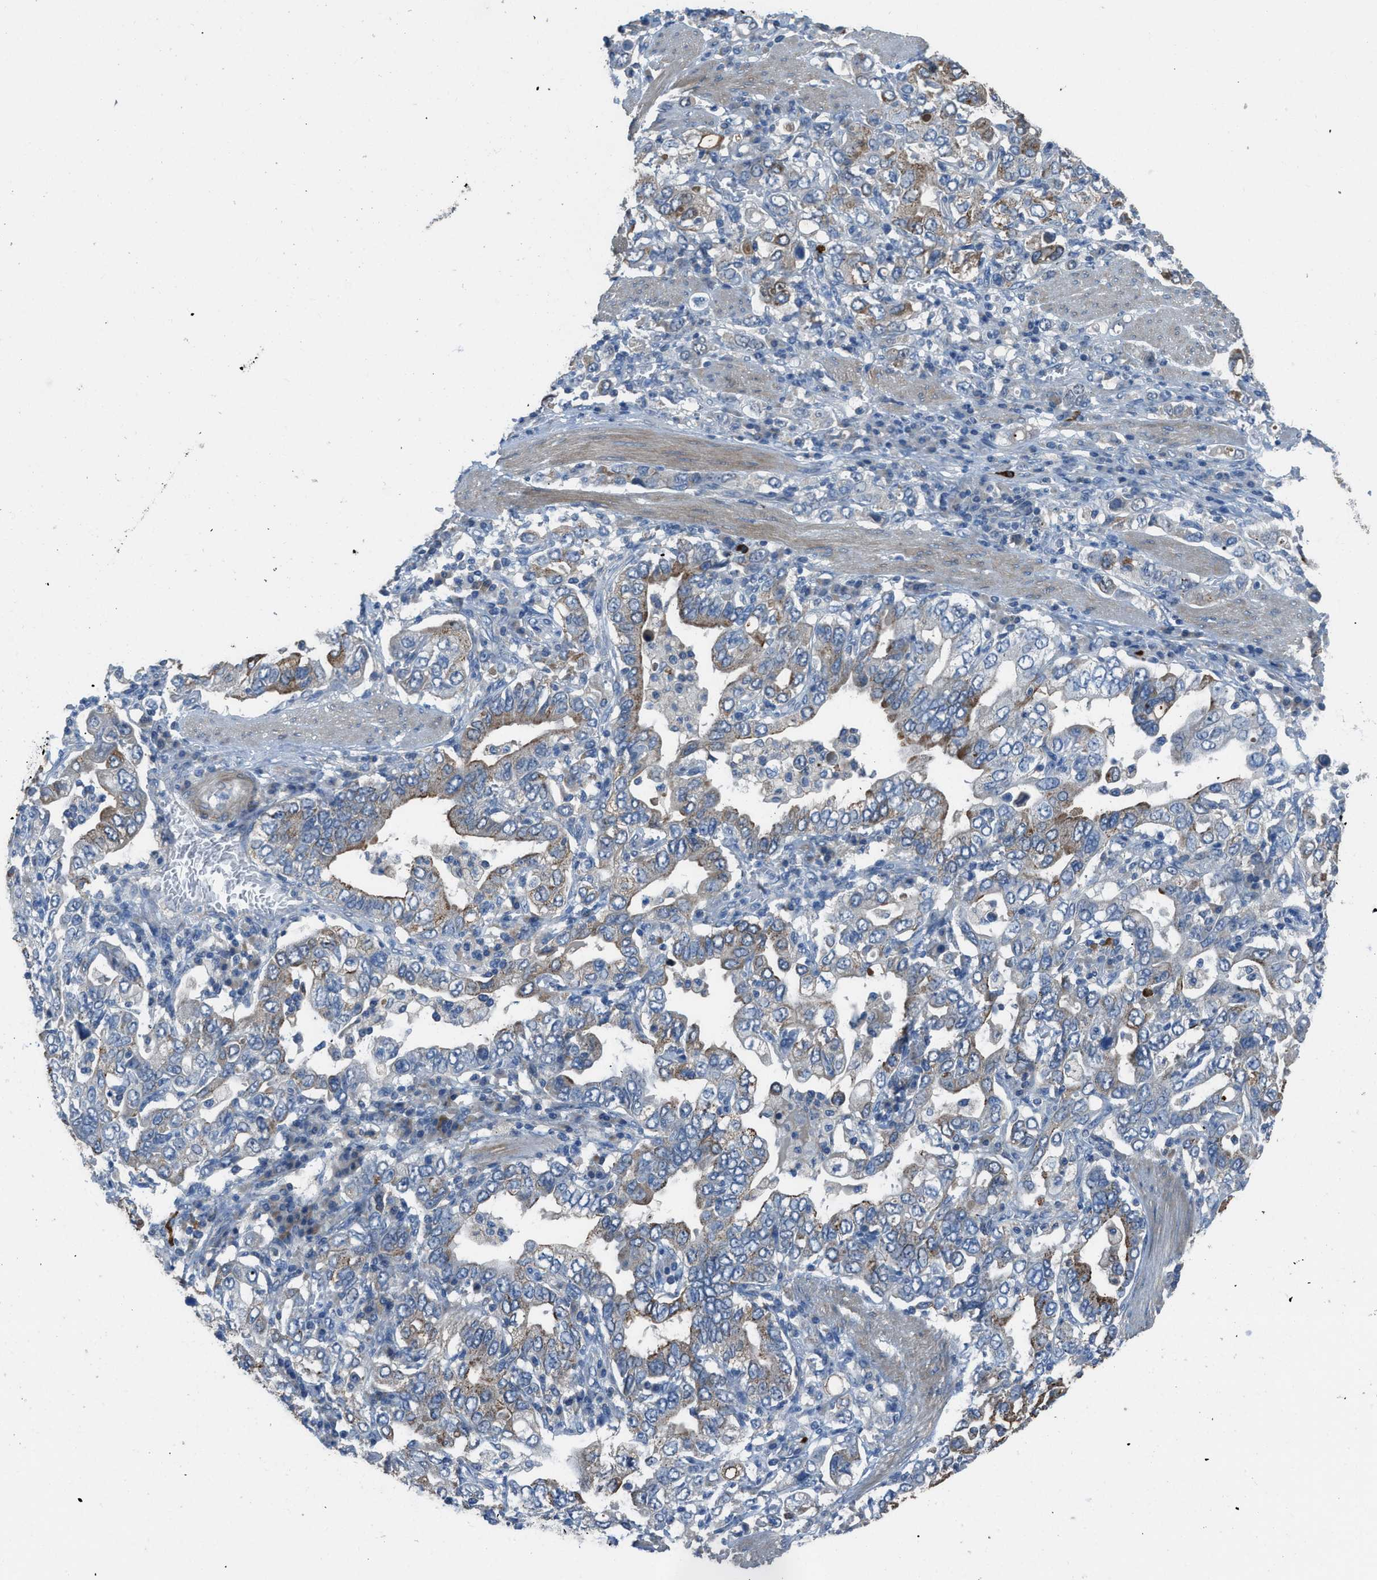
{"staining": {"intensity": "moderate", "quantity": "<25%", "location": "cytoplasmic/membranous"}, "tissue": "stomach cancer", "cell_type": "Tumor cells", "image_type": "cancer", "snomed": [{"axis": "morphology", "description": "Adenocarcinoma, NOS"}, {"axis": "topography", "description": "Stomach, upper"}], "caption": "Tumor cells display low levels of moderate cytoplasmic/membranous staining in about <25% of cells in human stomach cancer.", "gene": "TIMD4", "patient": {"sex": "male", "age": 62}}